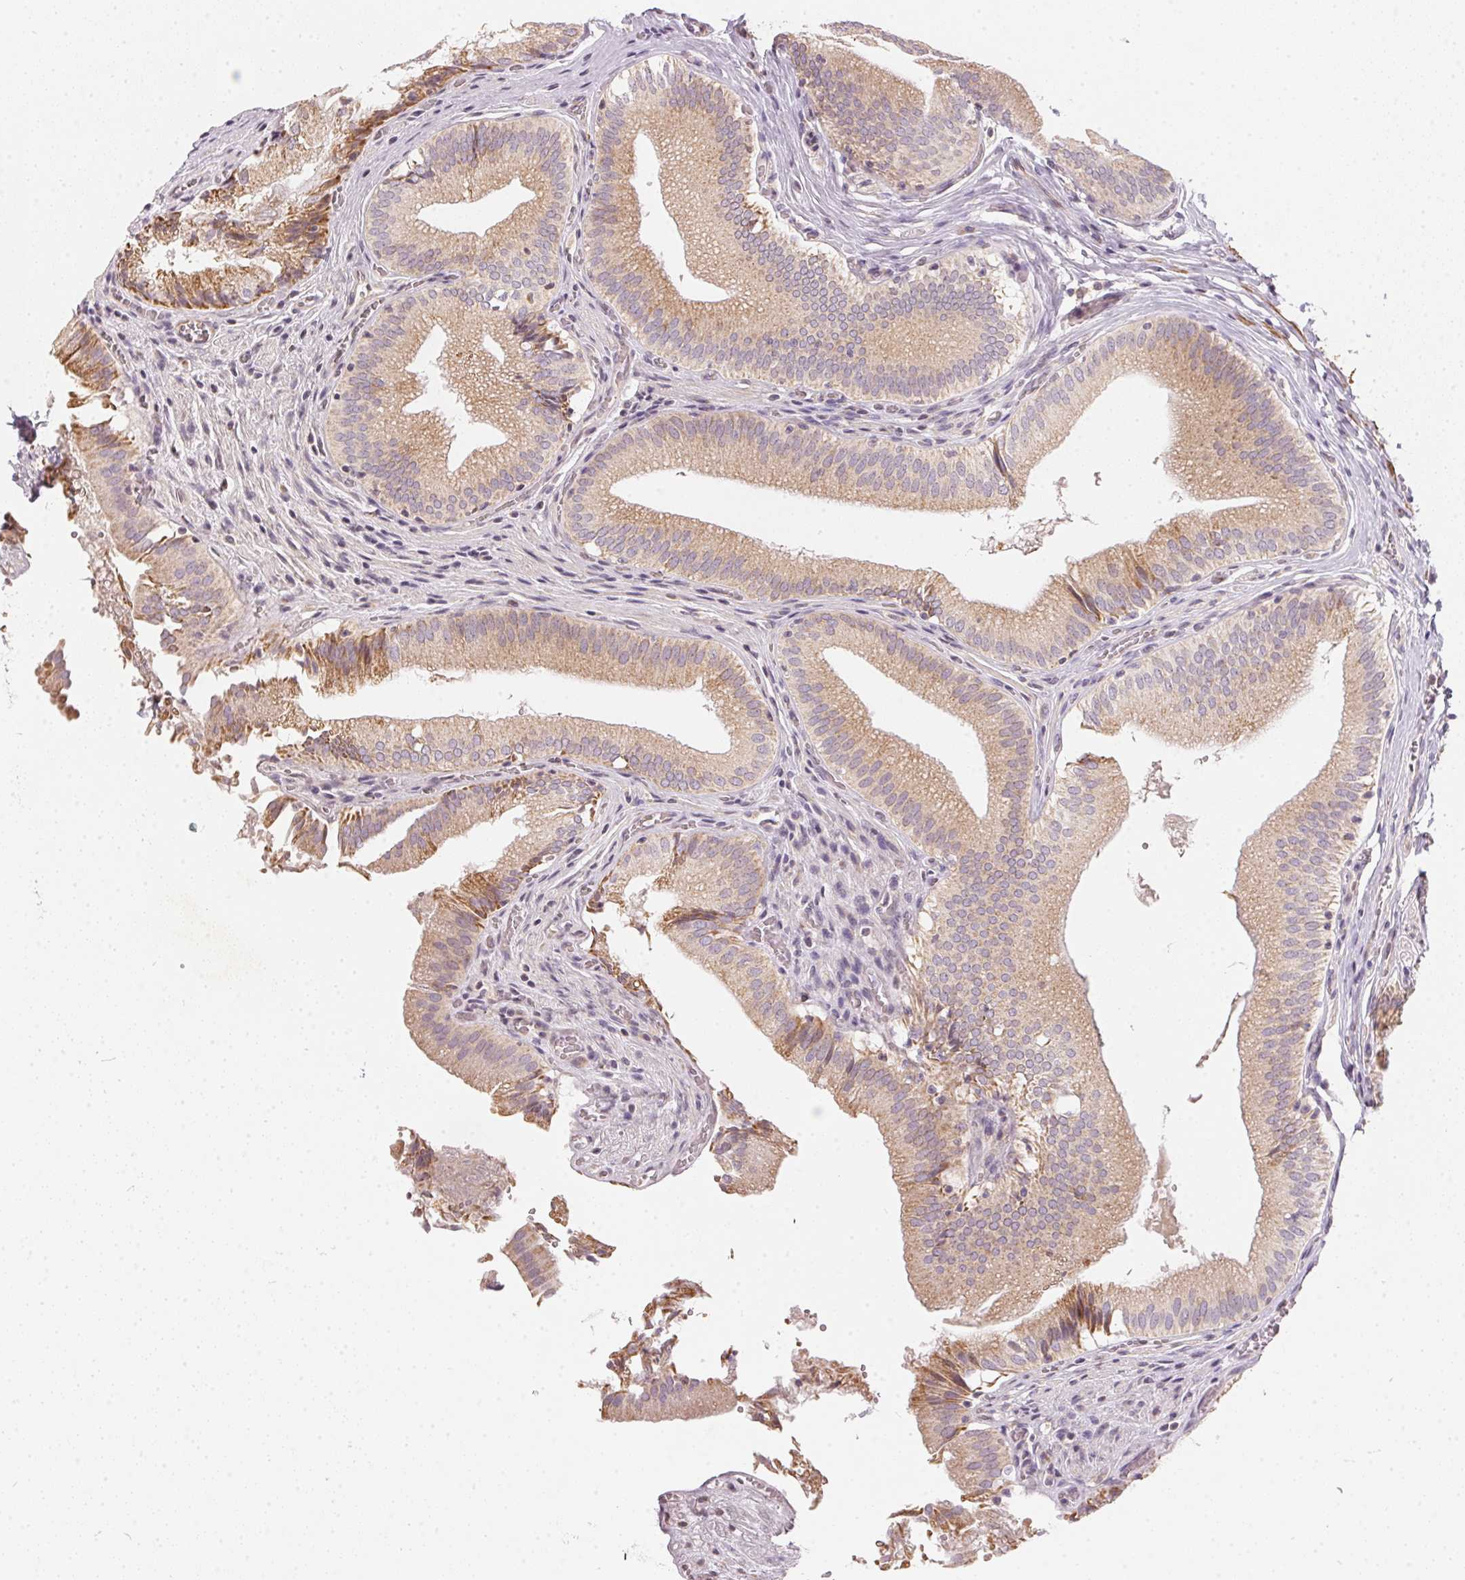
{"staining": {"intensity": "moderate", "quantity": ">75%", "location": "cytoplasmic/membranous"}, "tissue": "gallbladder", "cell_type": "Glandular cells", "image_type": "normal", "snomed": [{"axis": "morphology", "description": "Normal tissue, NOS"}, {"axis": "topography", "description": "Gallbladder"}, {"axis": "topography", "description": "Peripheral nerve tissue"}], "caption": "Immunohistochemical staining of benign gallbladder shows moderate cytoplasmic/membranous protein staining in about >75% of glandular cells.", "gene": "VWA5B2", "patient": {"sex": "male", "age": 17}}